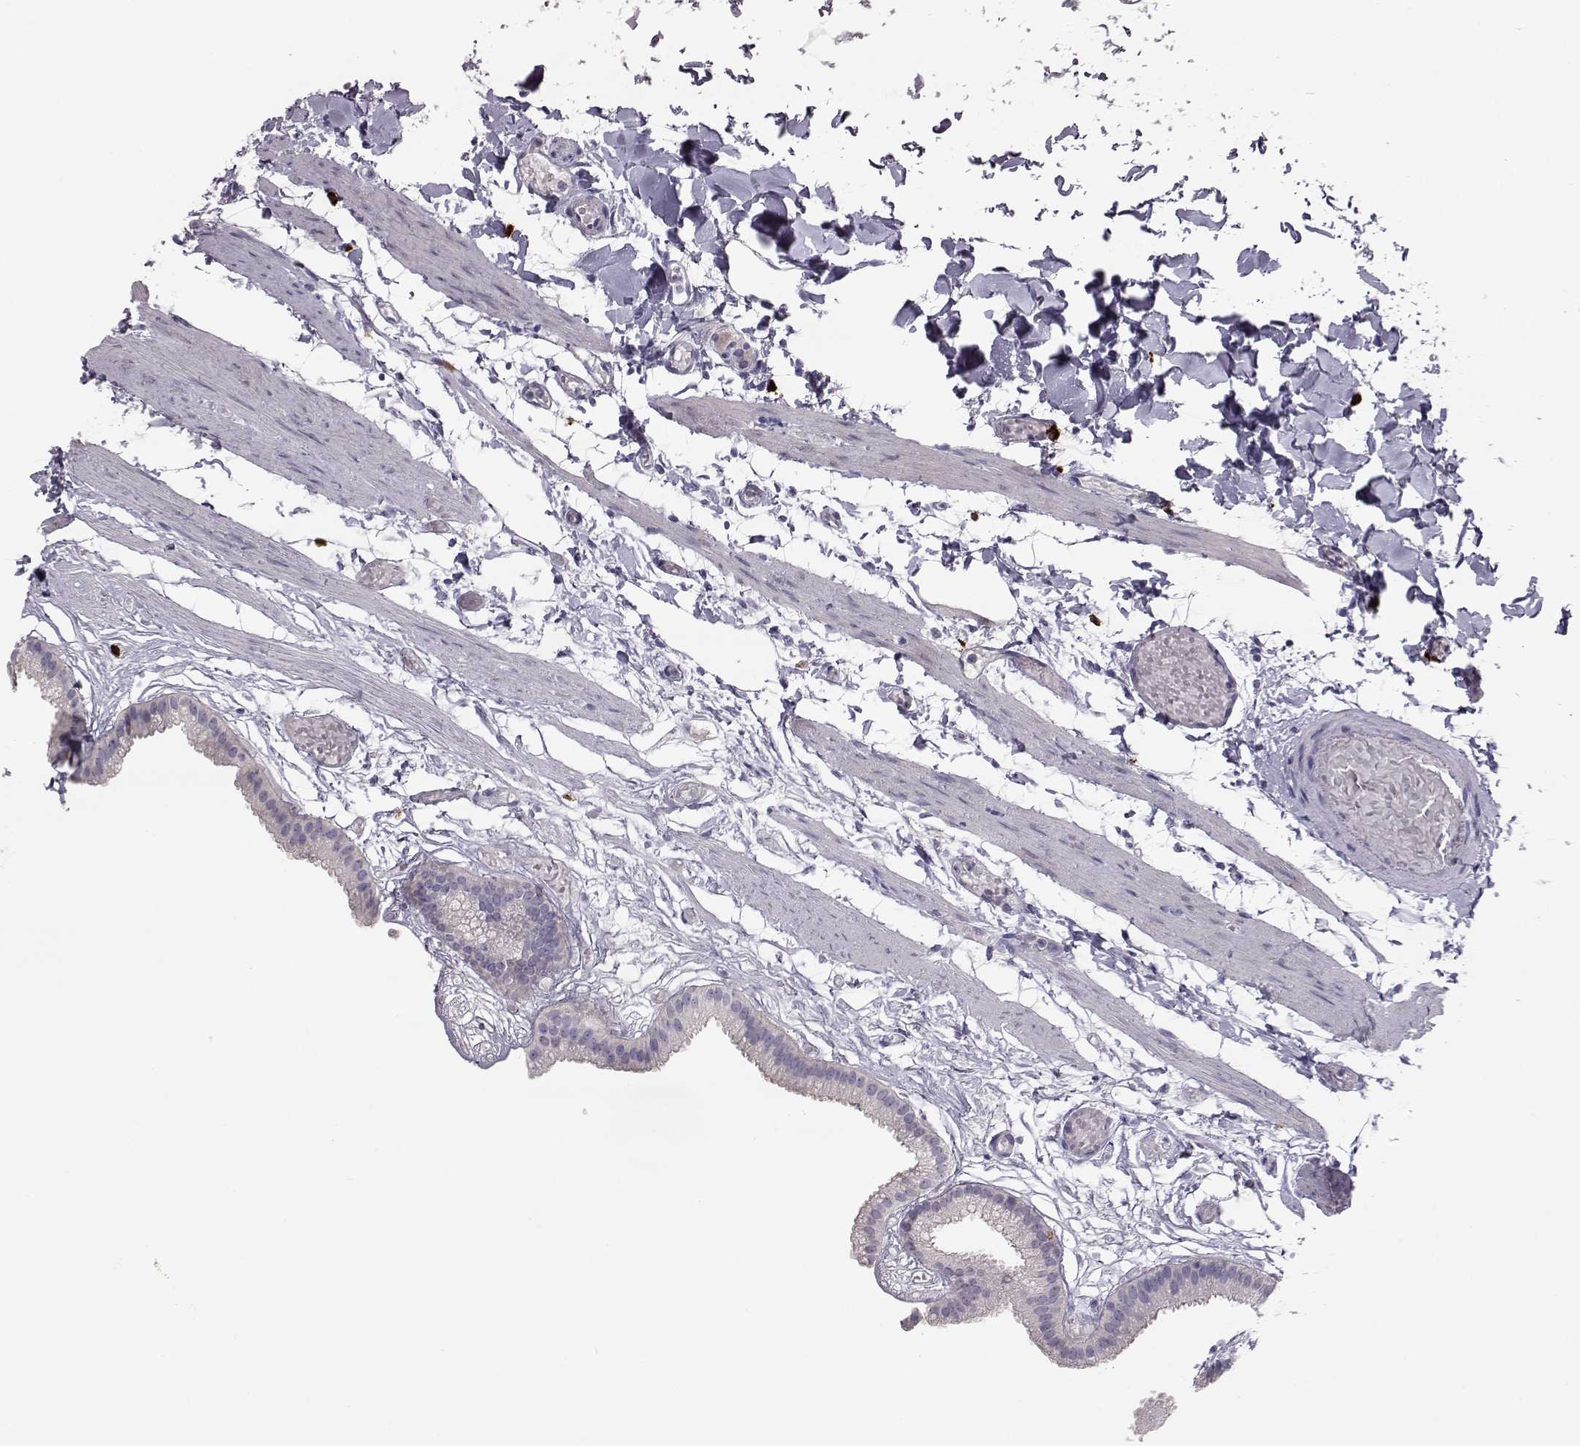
{"staining": {"intensity": "negative", "quantity": "none", "location": "none"}, "tissue": "gallbladder", "cell_type": "Glandular cells", "image_type": "normal", "snomed": [{"axis": "morphology", "description": "Normal tissue, NOS"}, {"axis": "topography", "description": "Gallbladder"}], "caption": "A histopathology image of gallbladder stained for a protein shows no brown staining in glandular cells. (Stains: DAB (3,3'-diaminobenzidine) immunohistochemistry (IHC) with hematoxylin counter stain, Microscopy: brightfield microscopy at high magnification).", "gene": "ADGRG5", "patient": {"sex": "female", "age": 45}}